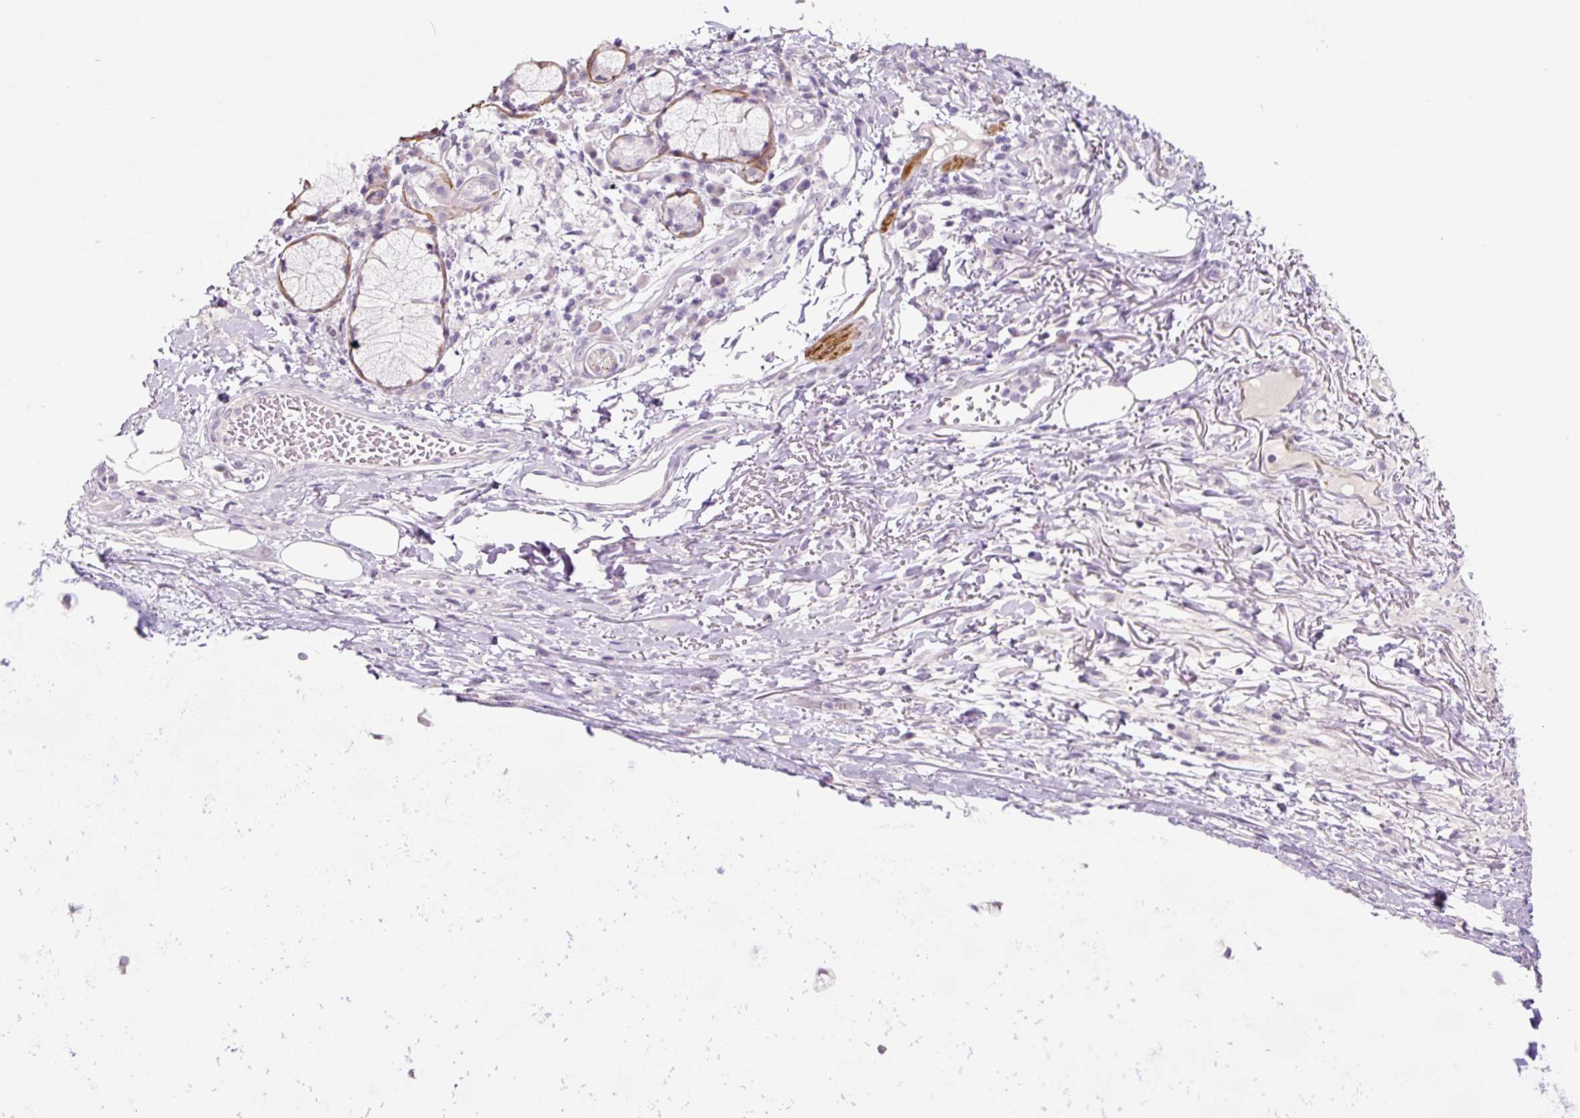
{"staining": {"intensity": "negative", "quantity": "none", "location": "none"}, "tissue": "adipose tissue", "cell_type": "Adipocytes", "image_type": "normal", "snomed": [{"axis": "morphology", "description": "Normal tissue, NOS"}, {"axis": "topography", "description": "Cartilage tissue"}, {"axis": "topography", "description": "Bronchus"}], "caption": "The image reveals no significant expression in adipocytes of adipose tissue.", "gene": "CCL25", "patient": {"sex": "male", "age": 56}}